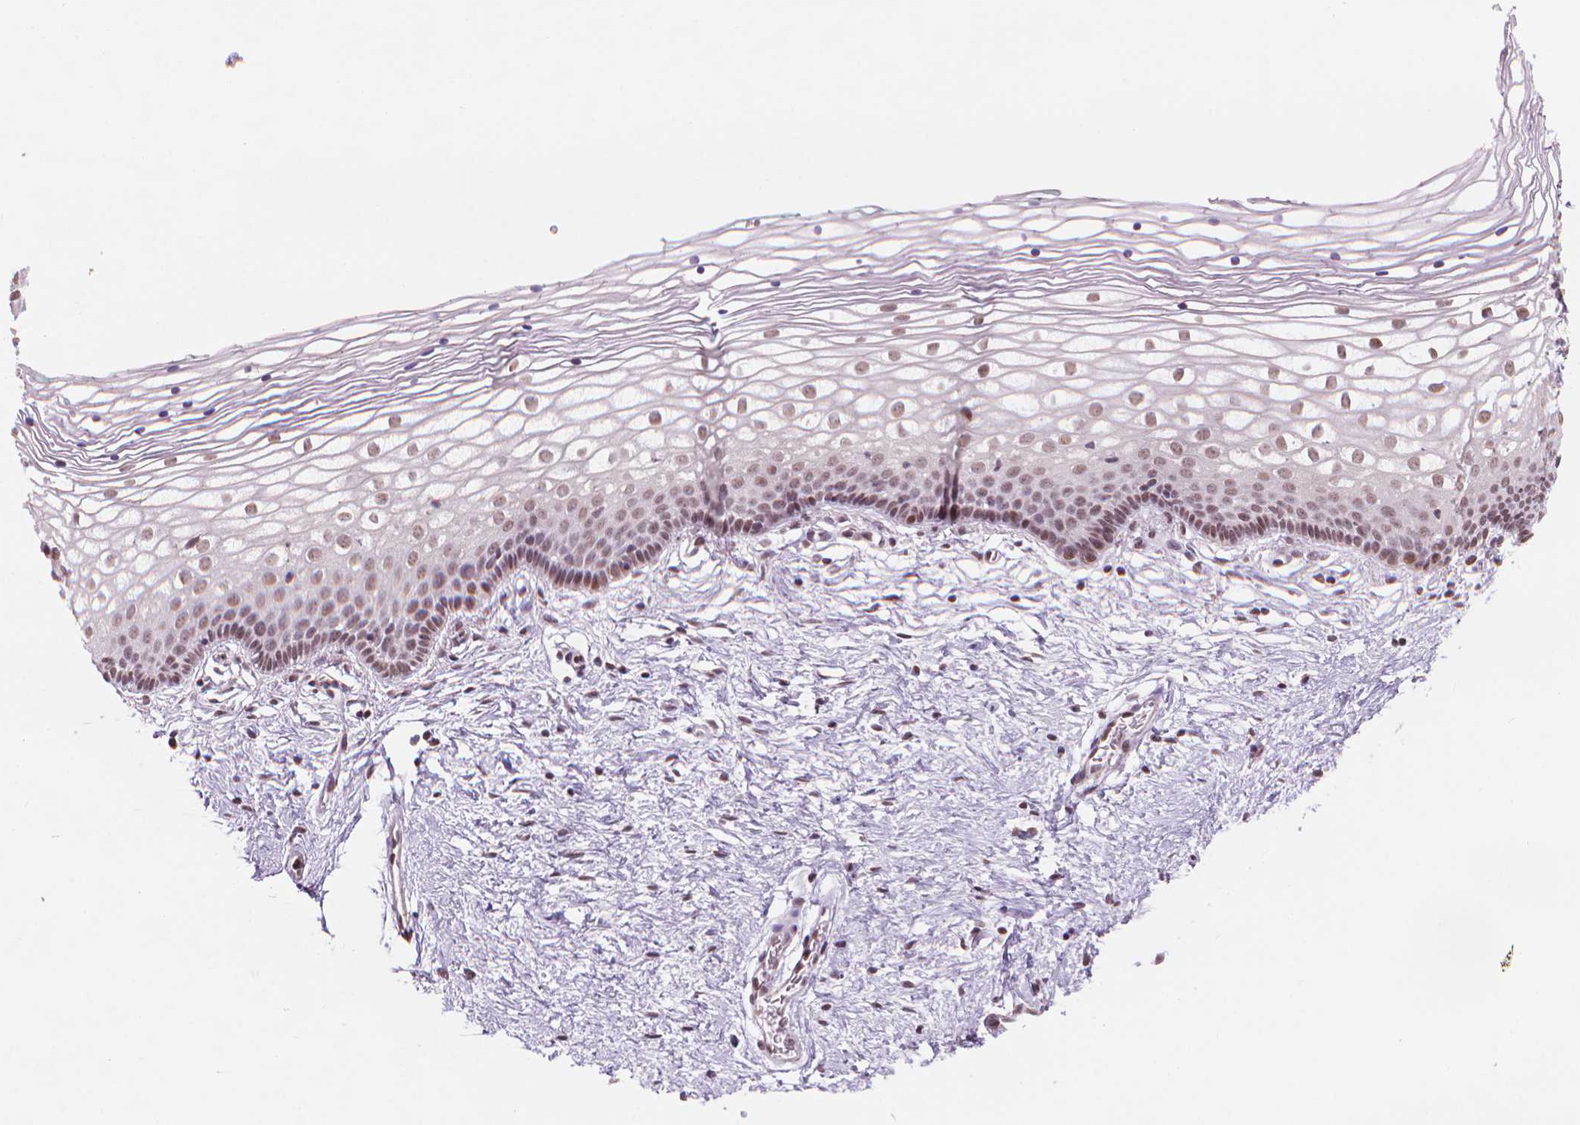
{"staining": {"intensity": "weak", "quantity": "<25%", "location": "nuclear"}, "tissue": "vagina", "cell_type": "Squamous epithelial cells", "image_type": "normal", "snomed": [{"axis": "morphology", "description": "Normal tissue, NOS"}, {"axis": "topography", "description": "Vagina"}], "caption": "The immunohistochemistry photomicrograph has no significant expression in squamous epithelial cells of vagina.", "gene": "HOXD4", "patient": {"sex": "female", "age": 36}}